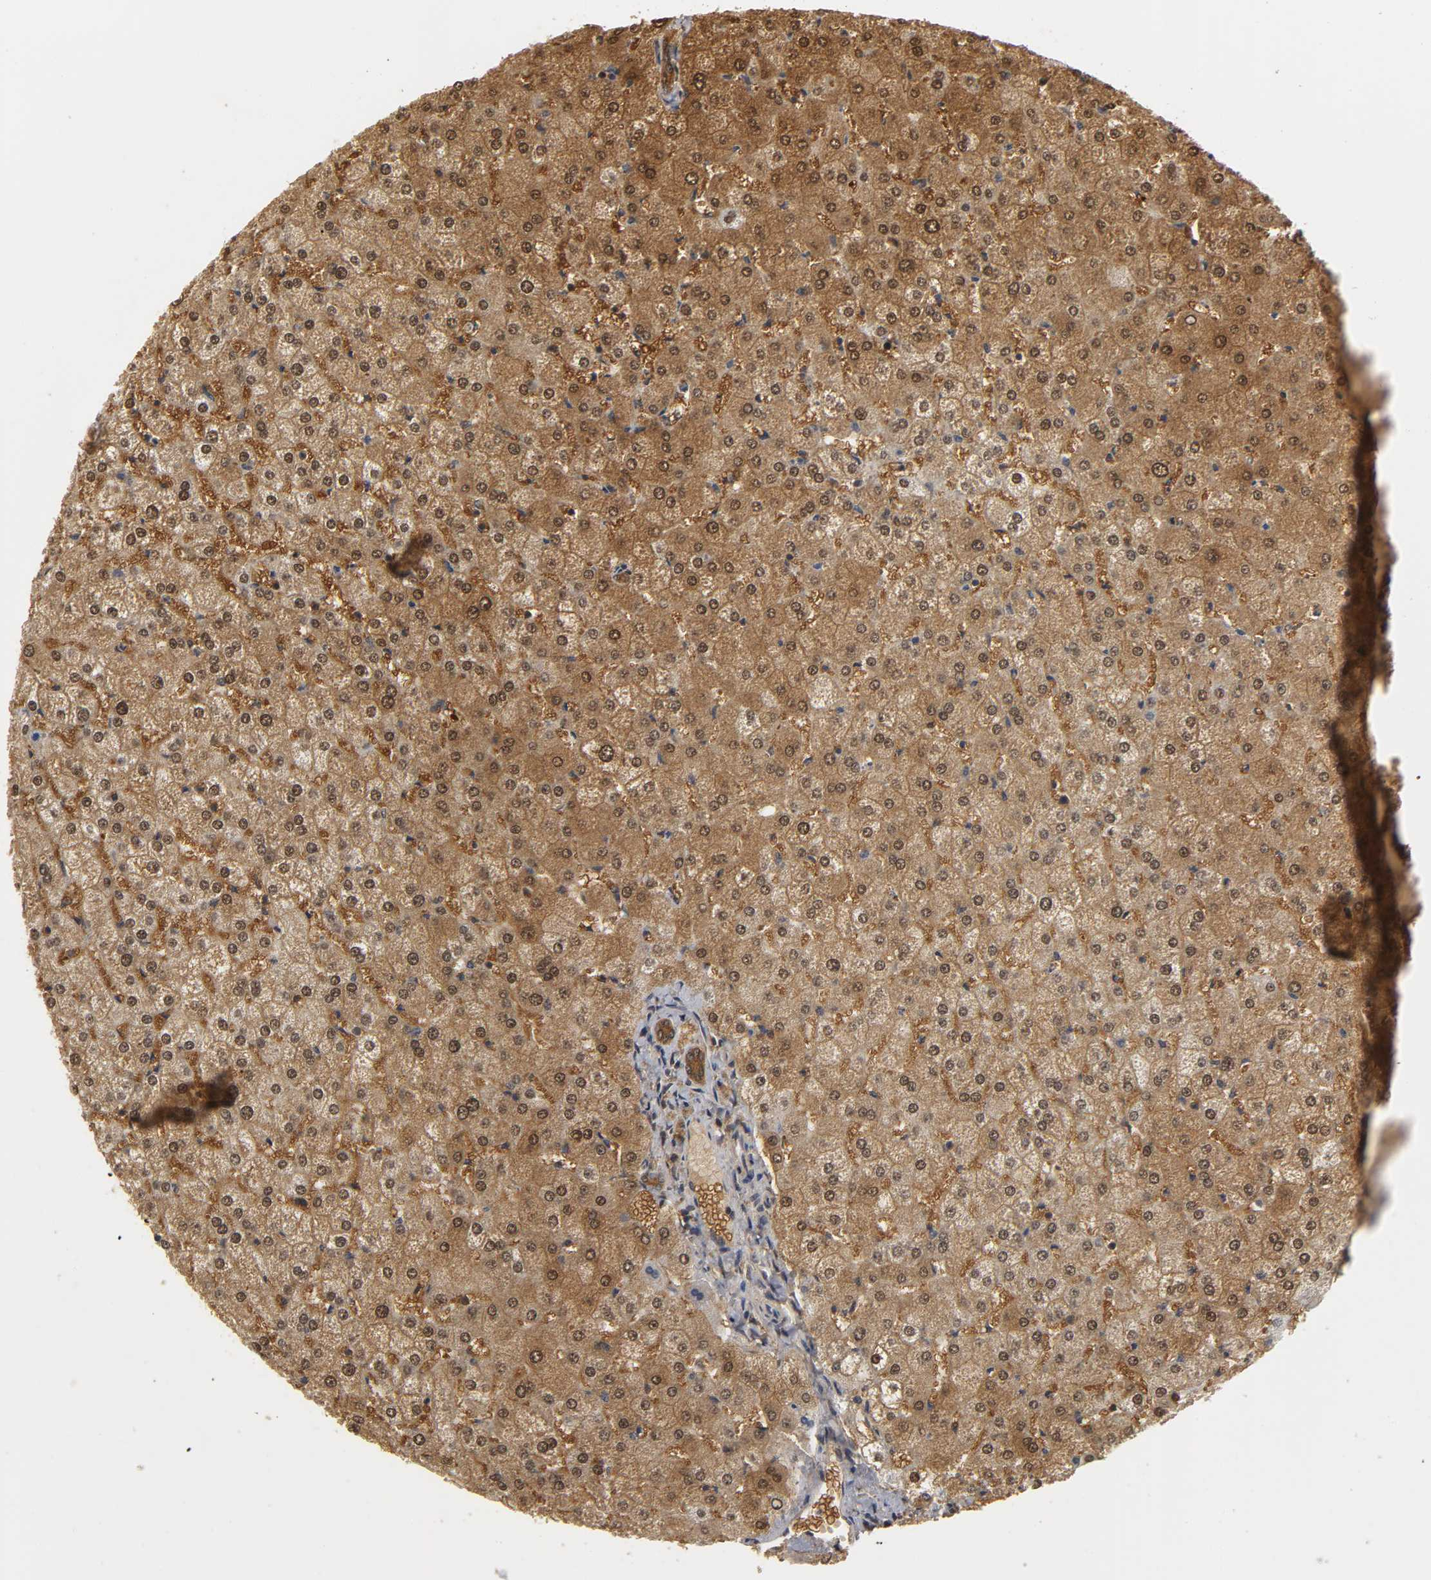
{"staining": {"intensity": "moderate", "quantity": ">75%", "location": "cytoplasmic/membranous,nuclear"}, "tissue": "liver", "cell_type": "Cholangiocytes", "image_type": "normal", "snomed": [{"axis": "morphology", "description": "Normal tissue, NOS"}, {"axis": "topography", "description": "Liver"}], "caption": "IHC (DAB (3,3'-diaminobenzidine)) staining of benign liver exhibits moderate cytoplasmic/membranous,nuclear protein staining in about >75% of cholangiocytes.", "gene": "PARK7", "patient": {"sex": "female", "age": 32}}